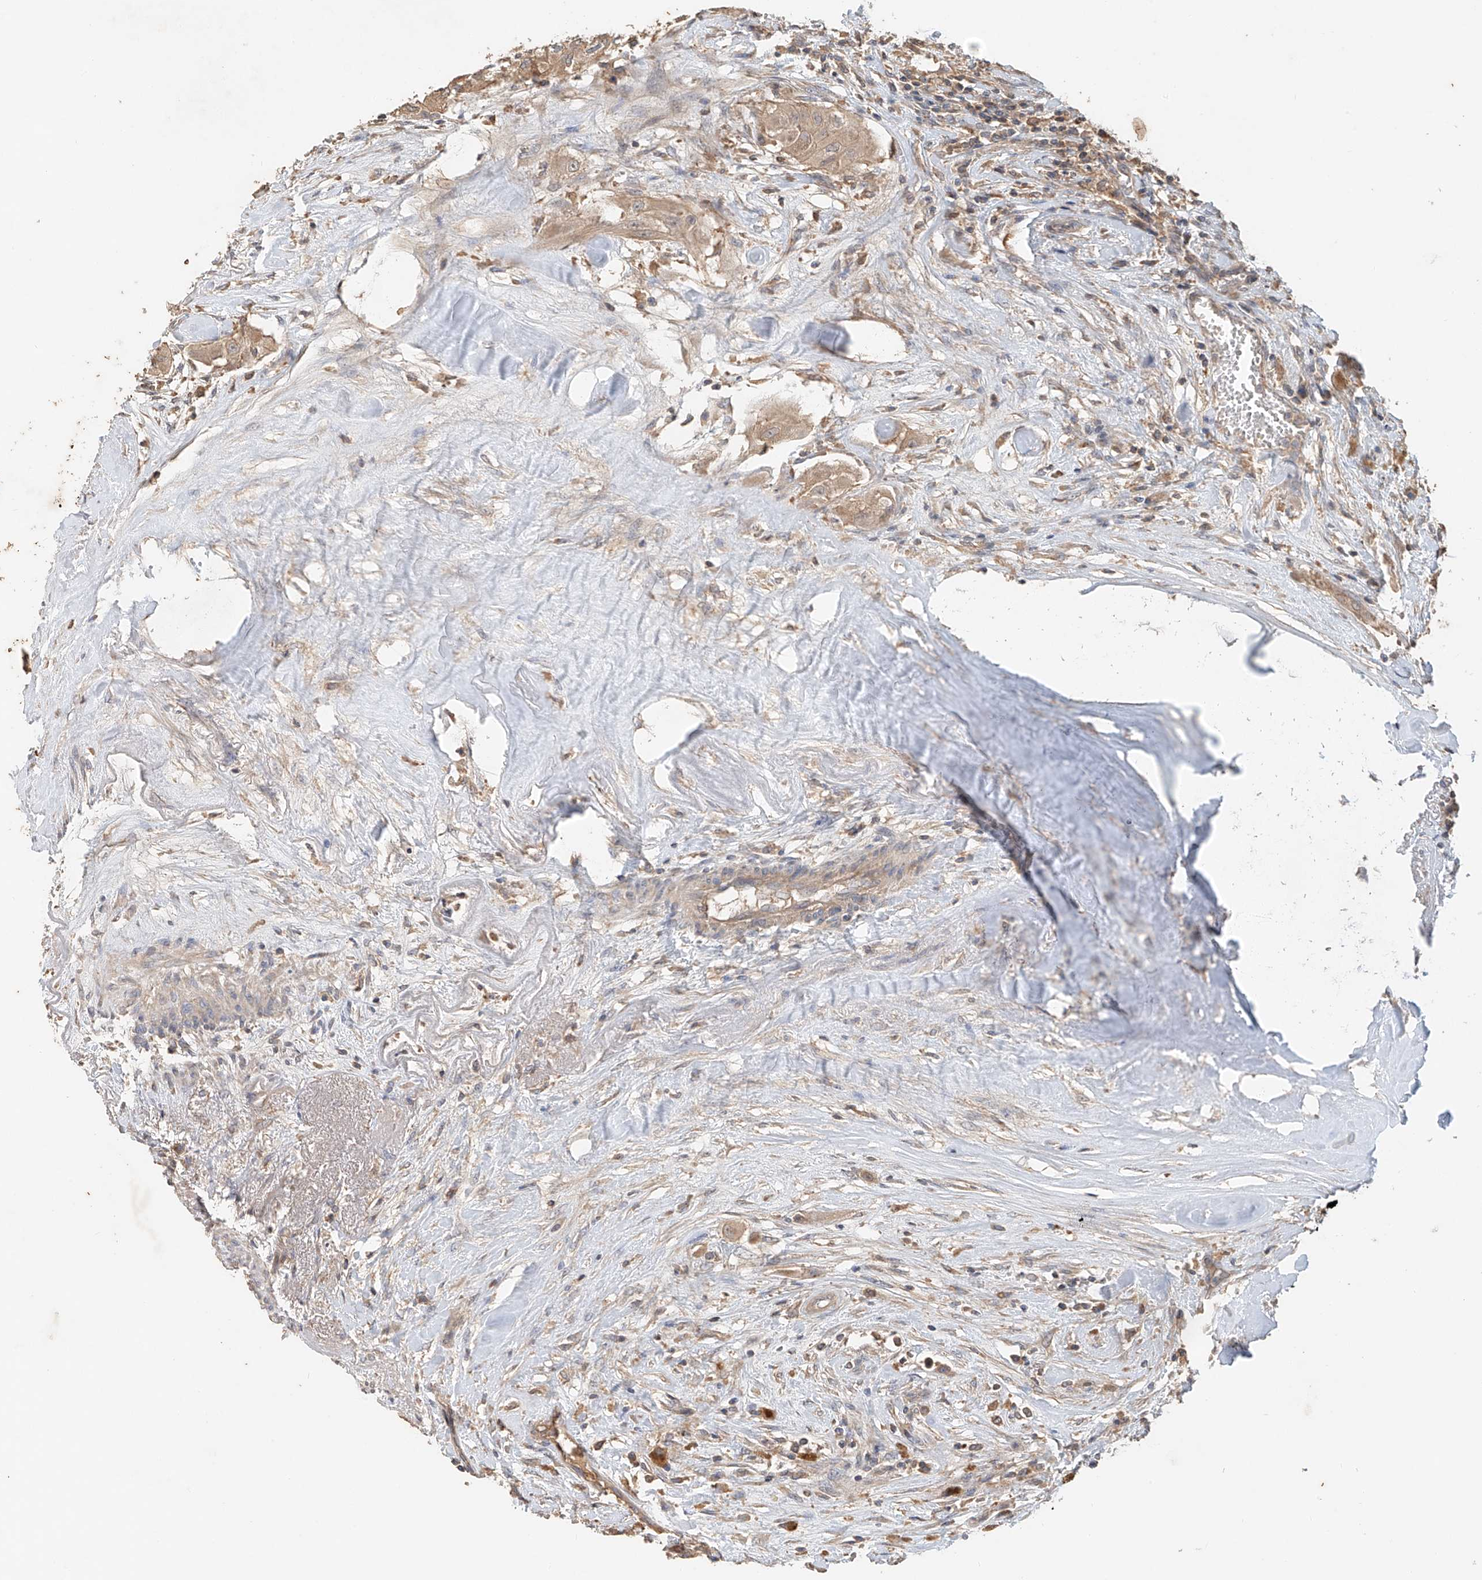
{"staining": {"intensity": "weak", "quantity": ">75%", "location": "cytoplasmic/membranous"}, "tissue": "thyroid cancer", "cell_type": "Tumor cells", "image_type": "cancer", "snomed": [{"axis": "morphology", "description": "Papillary adenocarcinoma, NOS"}, {"axis": "topography", "description": "Thyroid gland"}], "caption": "The micrograph exhibits a brown stain indicating the presence of a protein in the cytoplasmic/membranous of tumor cells in thyroid cancer (papillary adenocarcinoma). The protein of interest is stained brown, and the nuclei are stained in blue (DAB (3,3'-diaminobenzidine) IHC with brightfield microscopy, high magnification).", "gene": "GNB1L", "patient": {"sex": "female", "age": 59}}